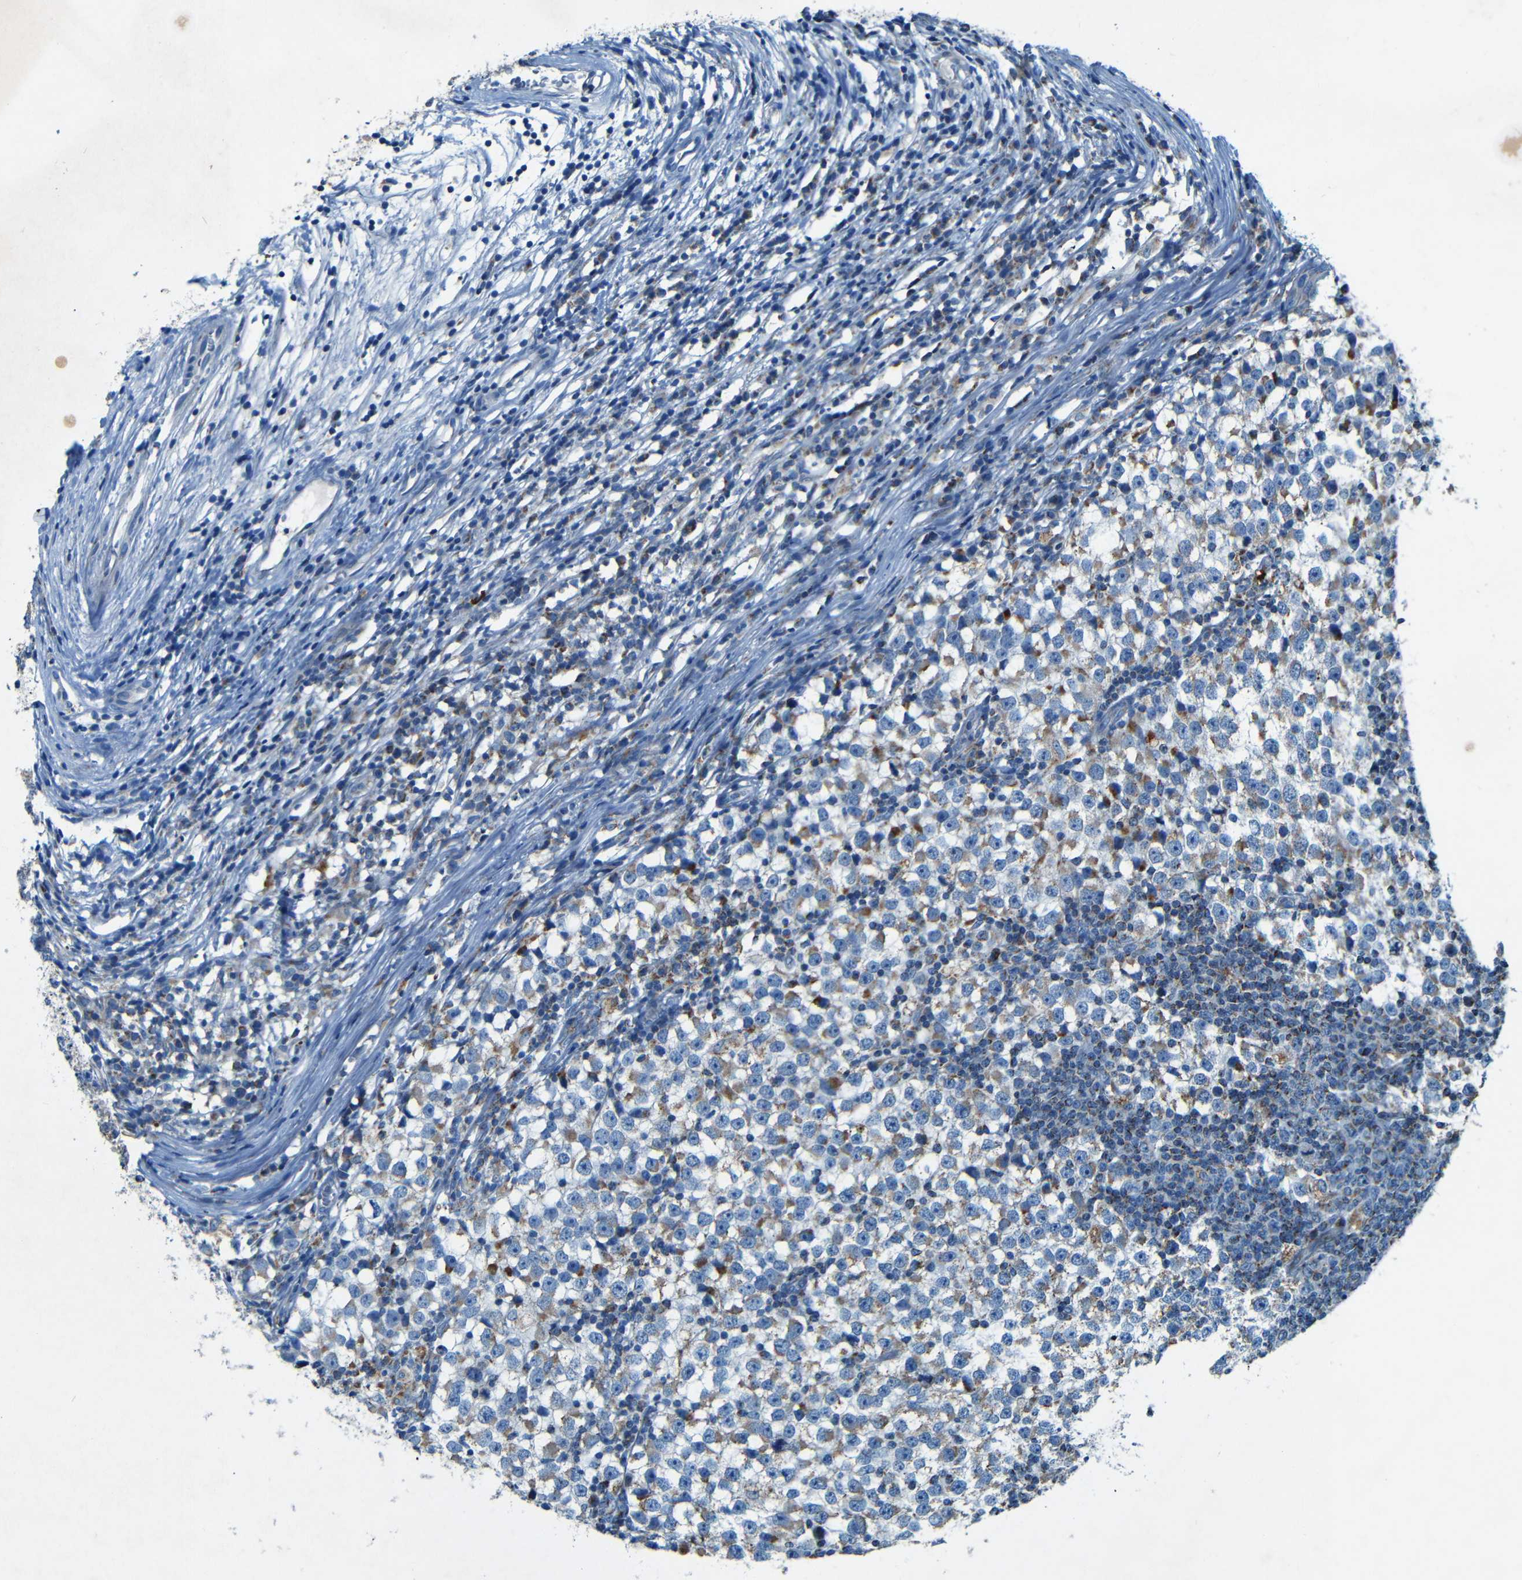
{"staining": {"intensity": "moderate", "quantity": "25%-75%", "location": "cytoplasmic/membranous"}, "tissue": "testis cancer", "cell_type": "Tumor cells", "image_type": "cancer", "snomed": [{"axis": "morphology", "description": "Seminoma, NOS"}, {"axis": "topography", "description": "Testis"}], "caption": "Tumor cells exhibit medium levels of moderate cytoplasmic/membranous positivity in approximately 25%-75% of cells in seminoma (testis). (IHC, brightfield microscopy, high magnification).", "gene": "WSCD2", "patient": {"sex": "male", "age": 65}}